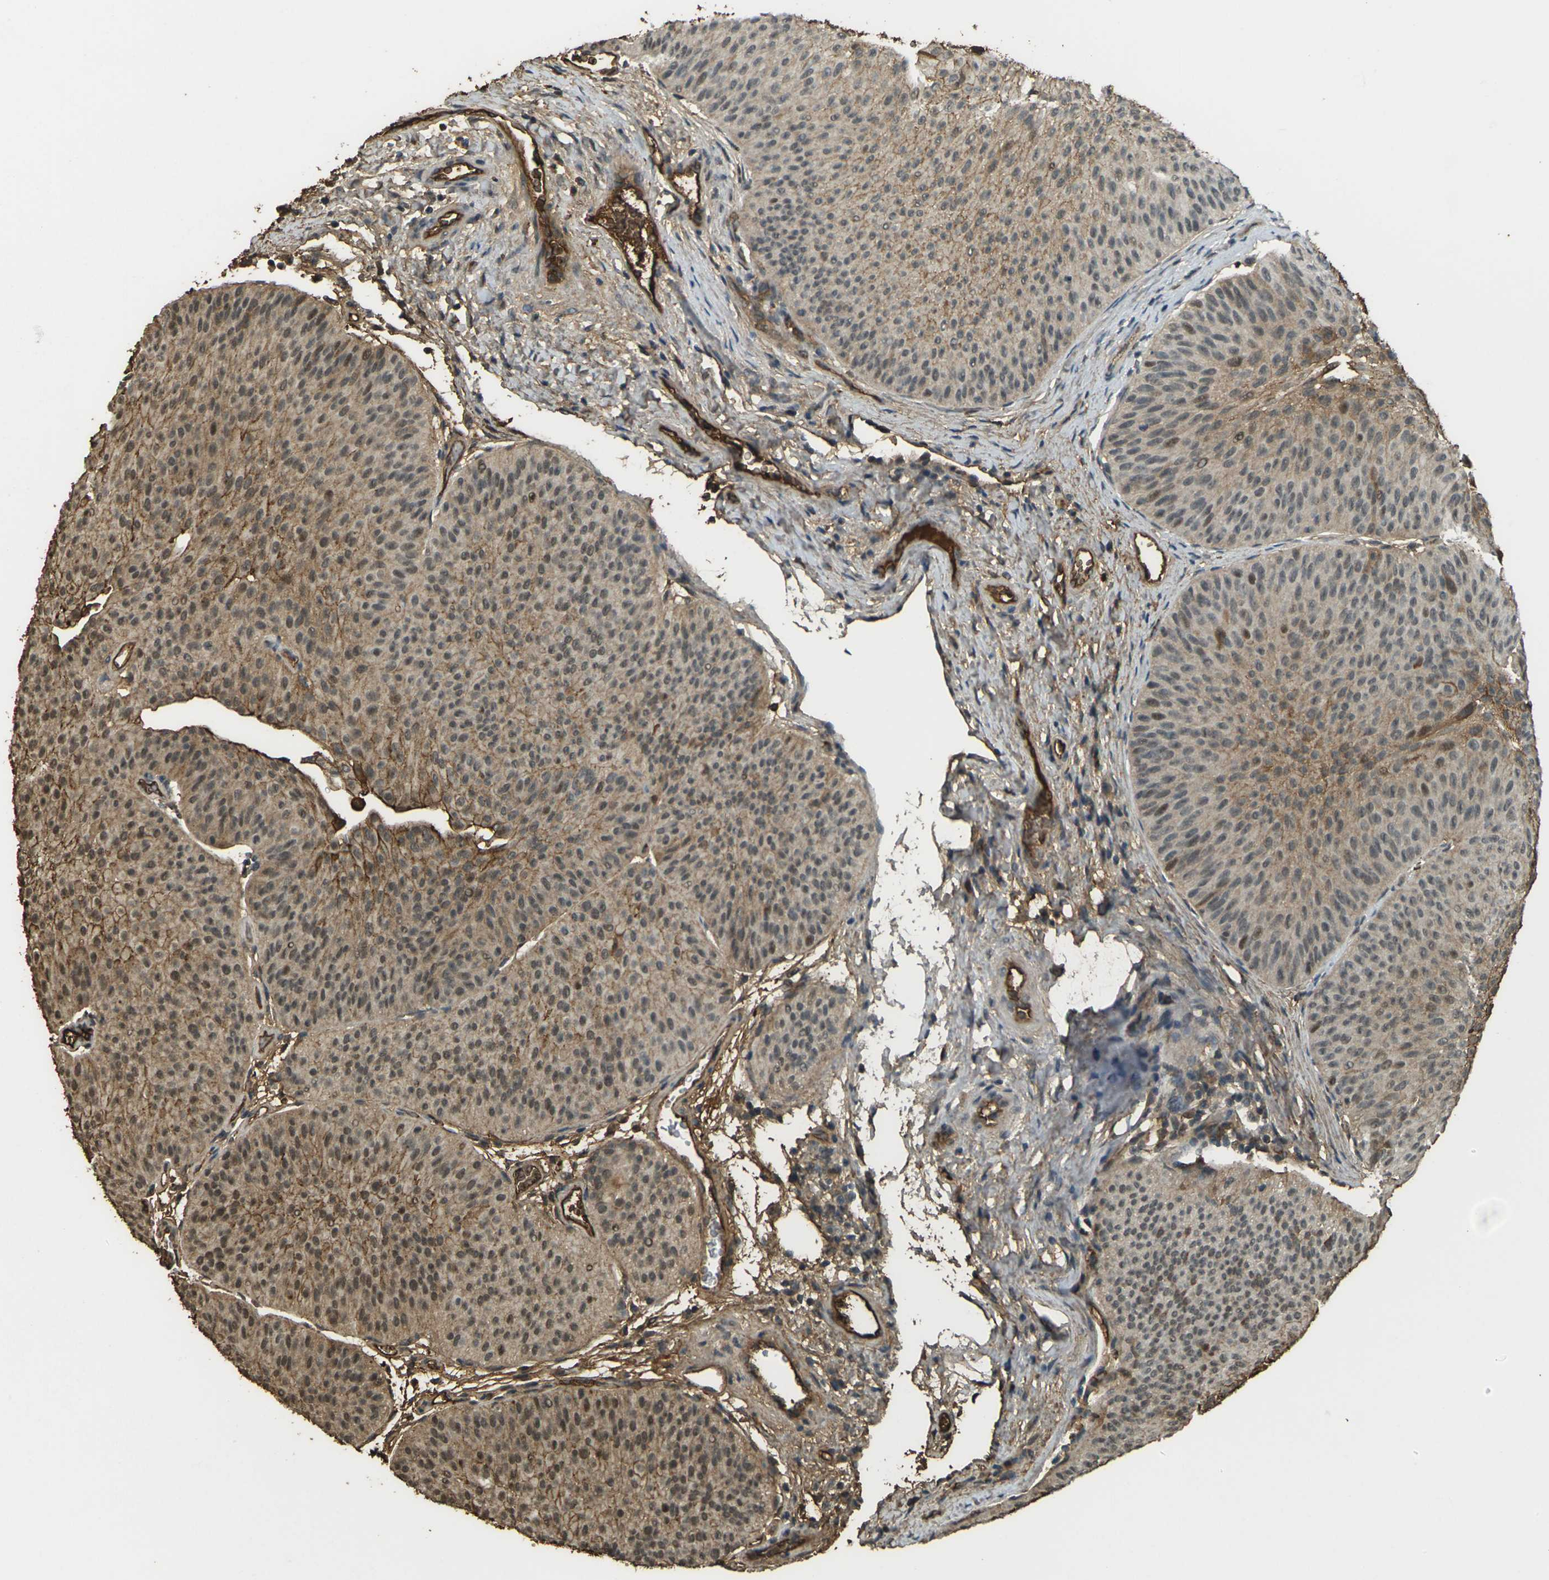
{"staining": {"intensity": "moderate", "quantity": ">75%", "location": "cytoplasmic/membranous"}, "tissue": "urothelial cancer", "cell_type": "Tumor cells", "image_type": "cancer", "snomed": [{"axis": "morphology", "description": "Urothelial carcinoma, Low grade"}, {"axis": "topography", "description": "Urinary bladder"}], "caption": "A photomicrograph showing moderate cytoplasmic/membranous positivity in approximately >75% of tumor cells in urothelial cancer, as visualized by brown immunohistochemical staining.", "gene": "CYP1B1", "patient": {"sex": "female", "age": 60}}